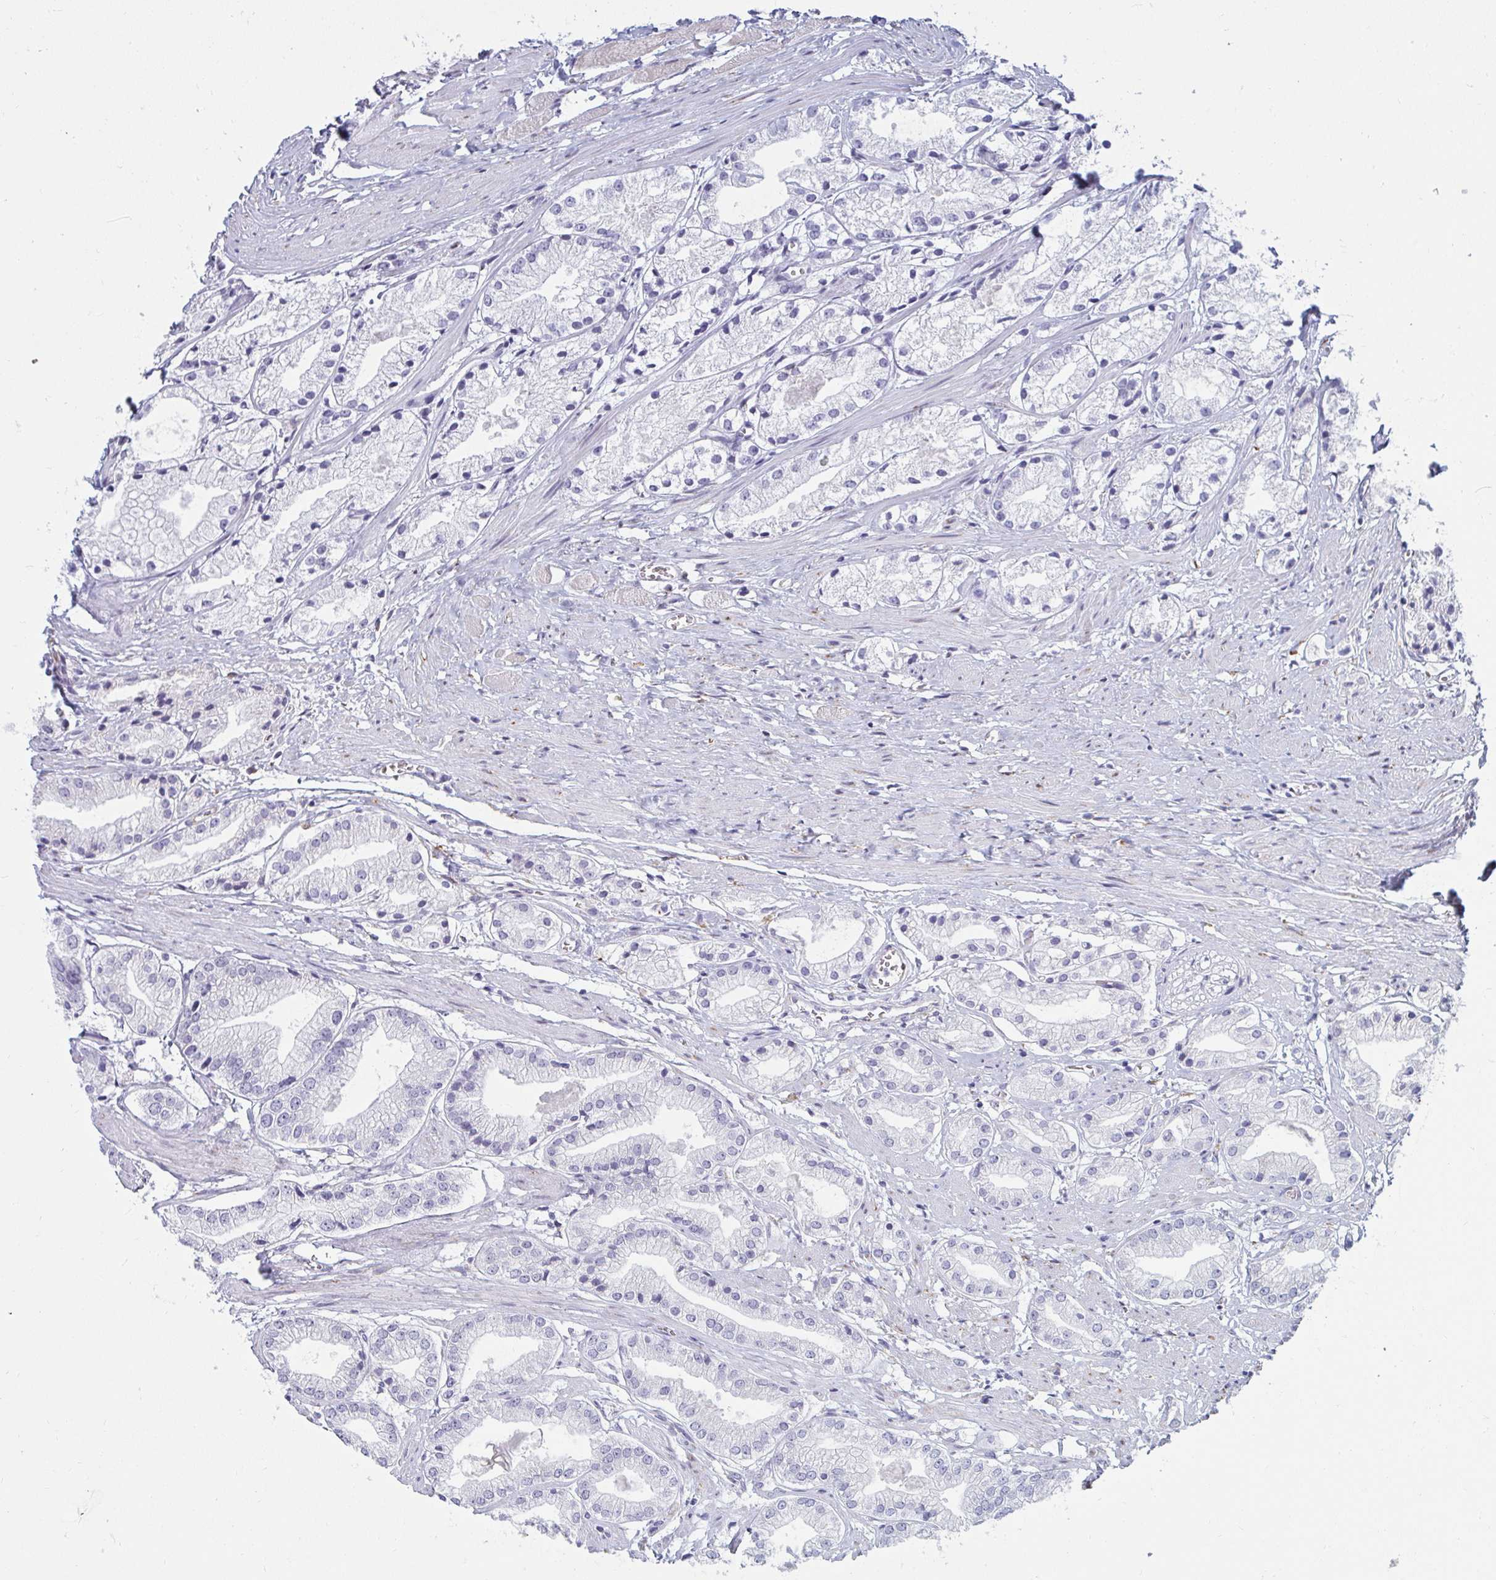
{"staining": {"intensity": "negative", "quantity": "none", "location": "none"}, "tissue": "prostate cancer", "cell_type": "Tumor cells", "image_type": "cancer", "snomed": [{"axis": "morphology", "description": "Adenocarcinoma, Low grade"}, {"axis": "topography", "description": "Prostate"}], "caption": "This is a micrograph of IHC staining of adenocarcinoma (low-grade) (prostate), which shows no expression in tumor cells. (DAB (3,3'-diaminobenzidine) IHC with hematoxylin counter stain).", "gene": "SHROOM1", "patient": {"sex": "male", "age": 69}}